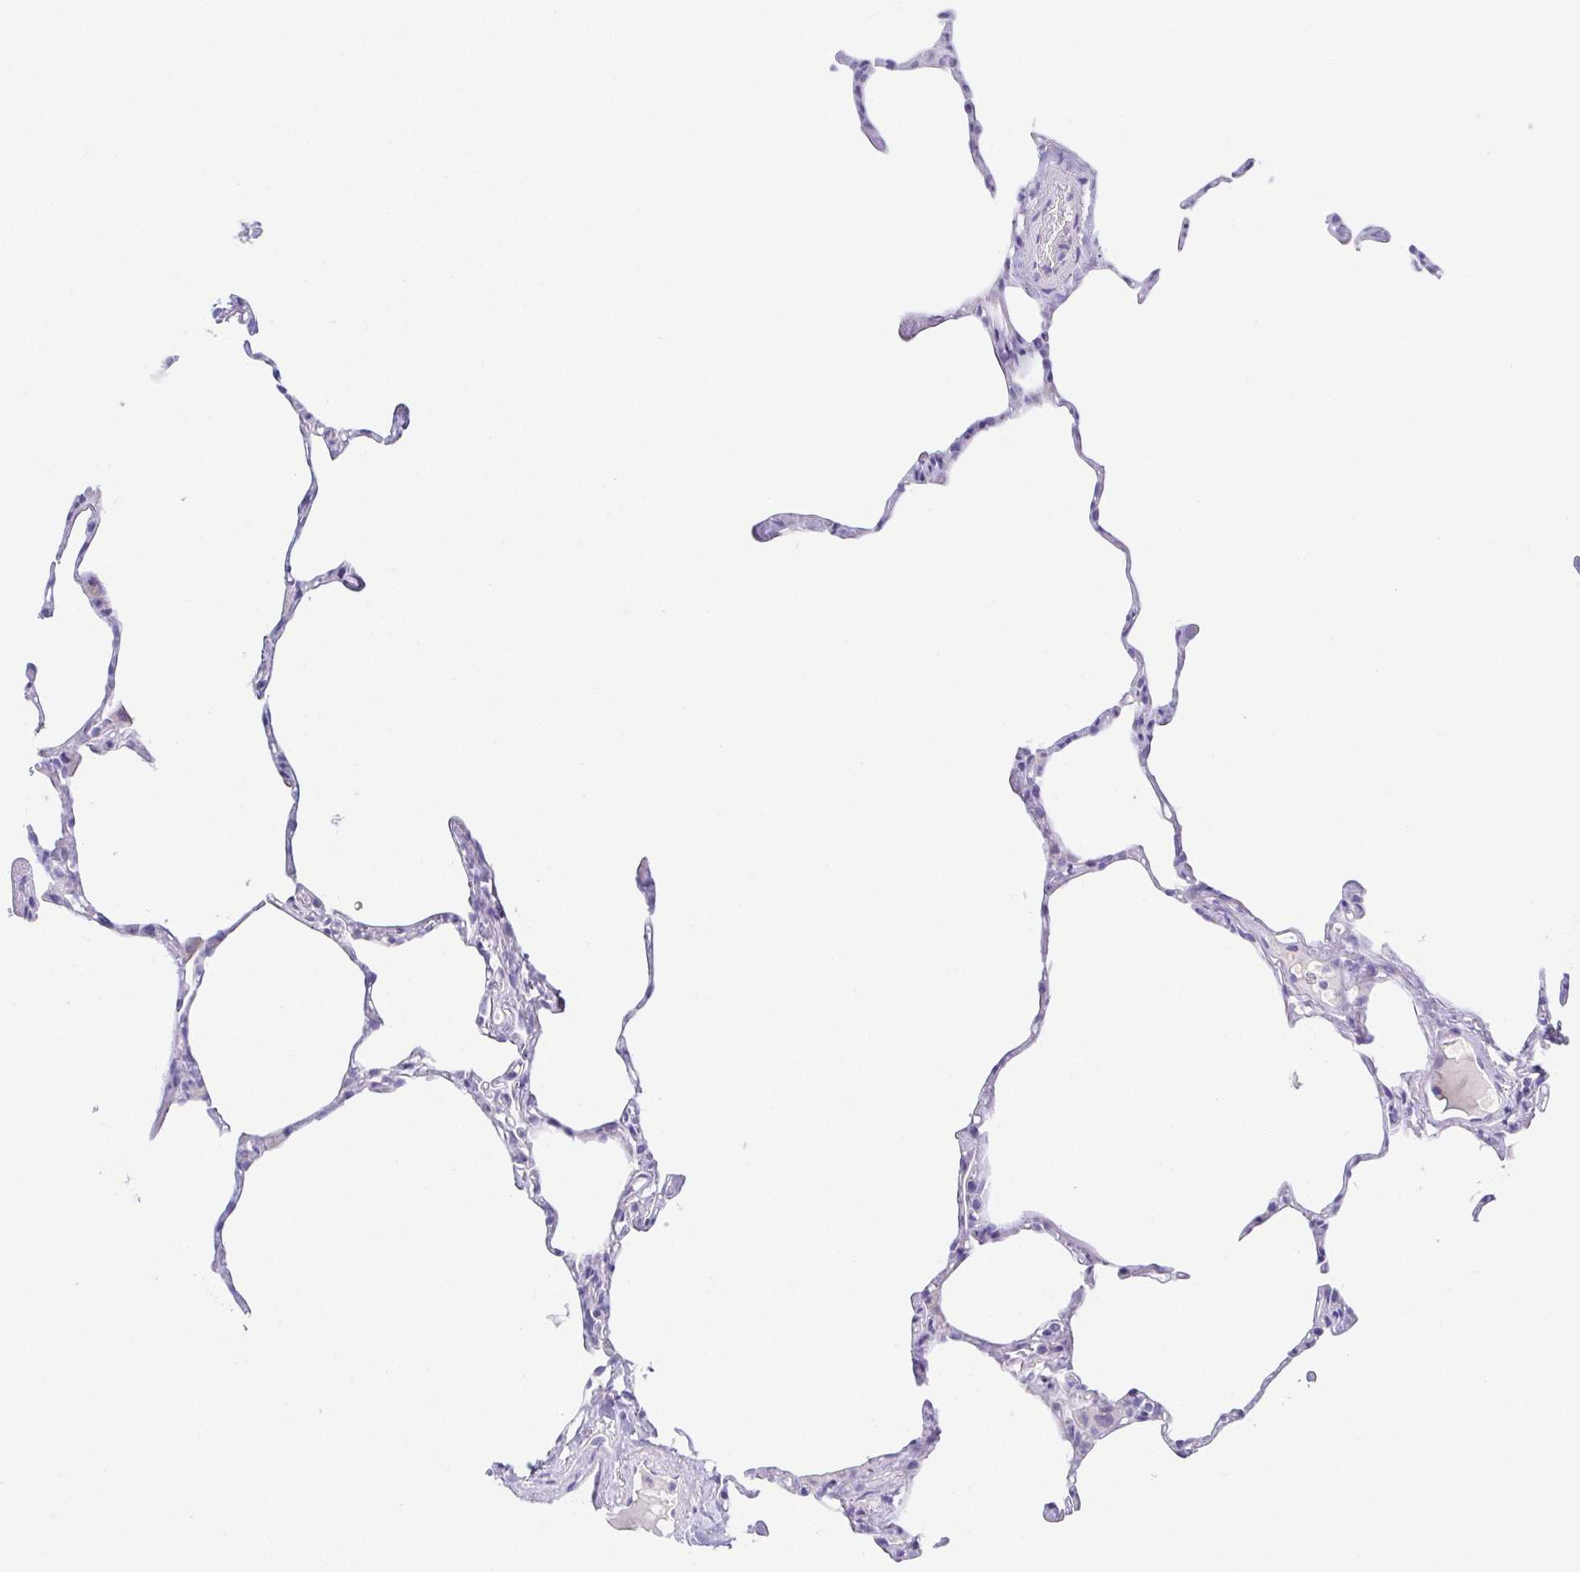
{"staining": {"intensity": "negative", "quantity": "none", "location": "none"}, "tissue": "lung", "cell_type": "Alveolar cells", "image_type": "normal", "snomed": [{"axis": "morphology", "description": "Normal tissue, NOS"}, {"axis": "topography", "description": "Lung"}], "caption": "The immunohistochemistry (IHC) photomicrograph has no significant positivity in alveolar cells of lung.", "gene": "HAPLN2", "patient": {"sex": "male", "age": 65}}